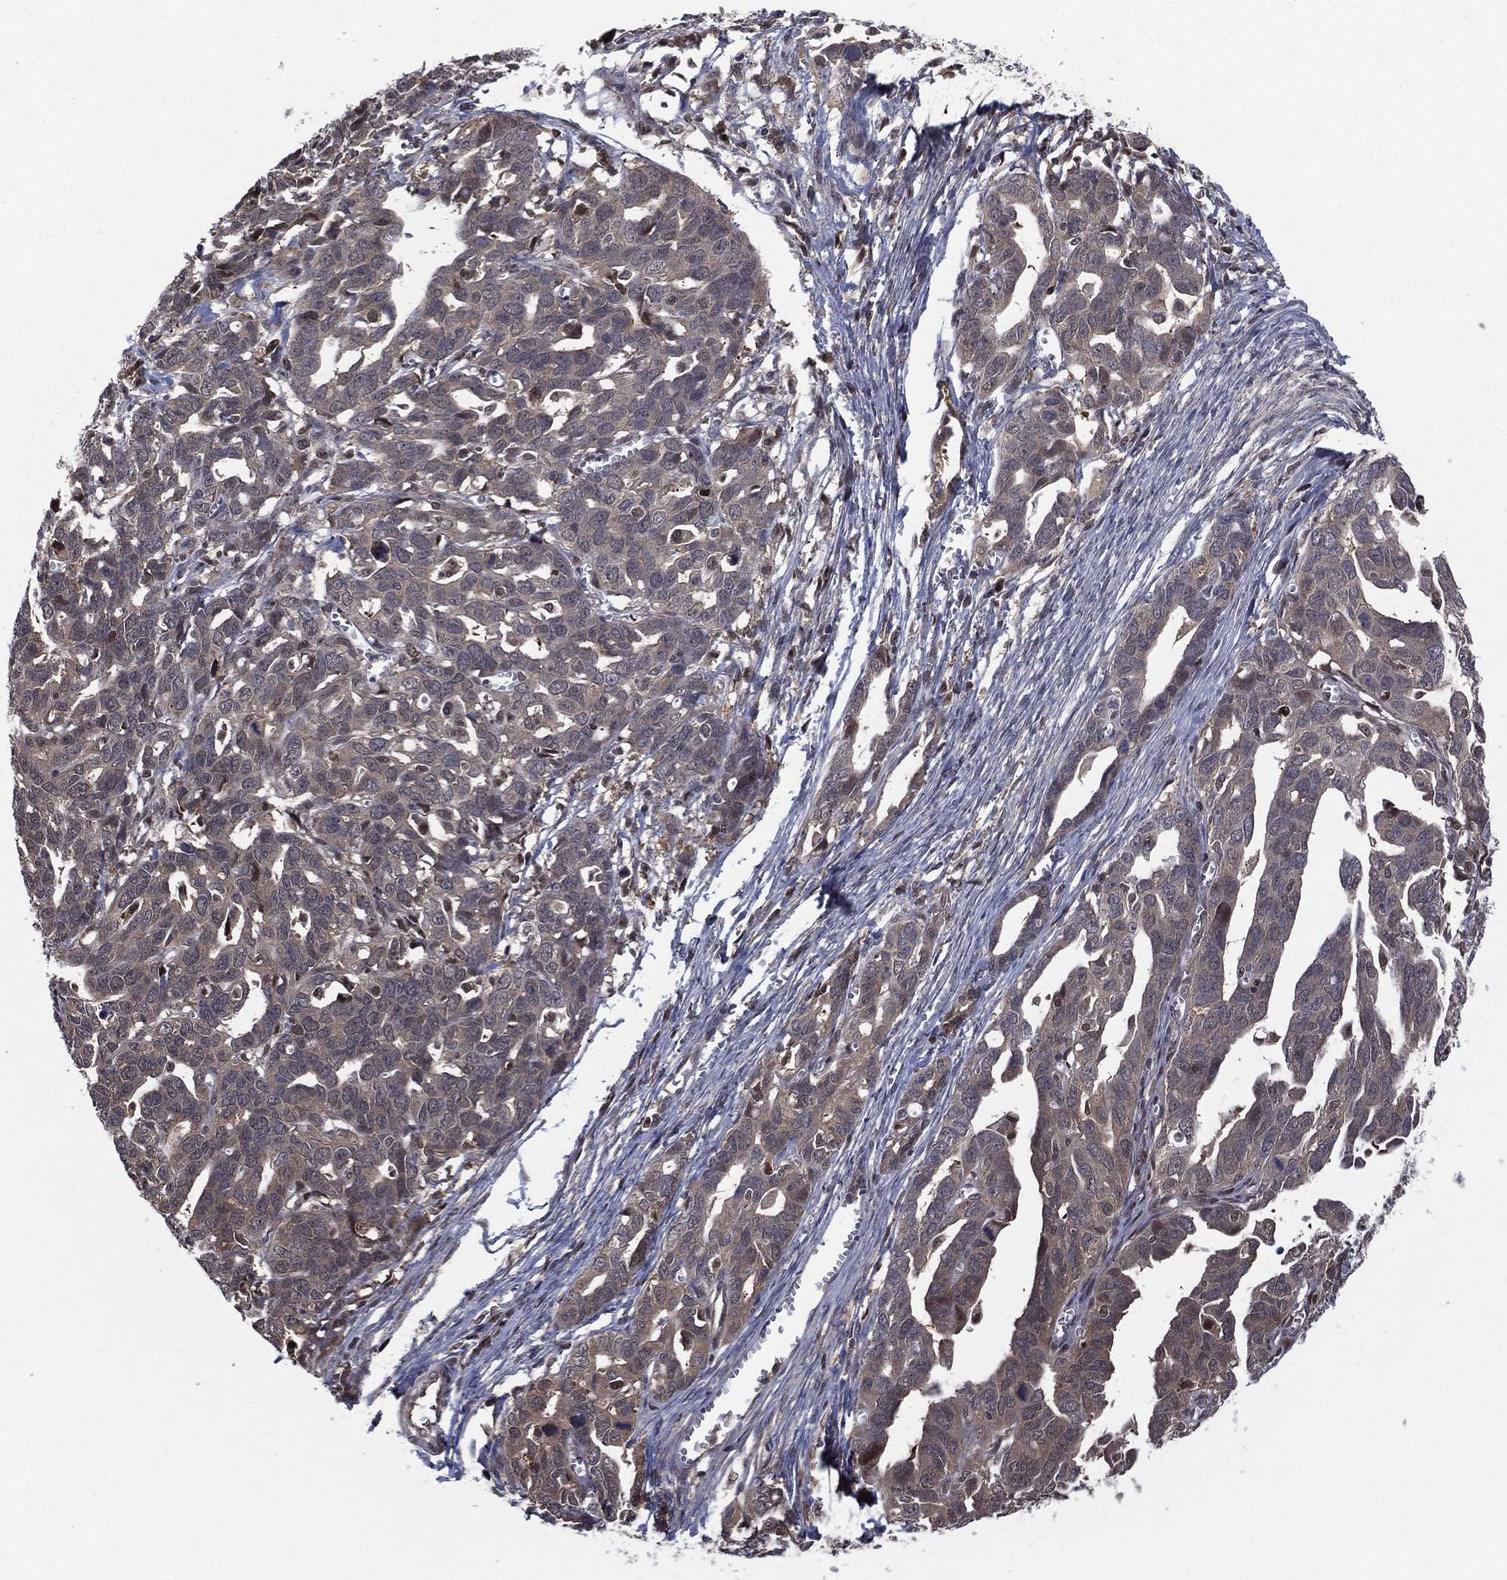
{"staining": {"intensity": "weak", "quantity": "<25%", "location": "cytoplasmic/membranous"}, "tissue": "ovarian cancer", "cell_type": "Tumor cells", "image_type": "cancer", "snomed": [{"axis": "morphology", "description": "Cystadenocarcinoma, serous, NOS"}, {"axis": "topography", "description": "Ovary"}], "caption": "The immunohistochemistry (IHC) image has no significant positivity in tumor cells of ovarian cancer tissue.", "gene": "ICOSLG", "patient": {"sex": "female", "age": 69}}